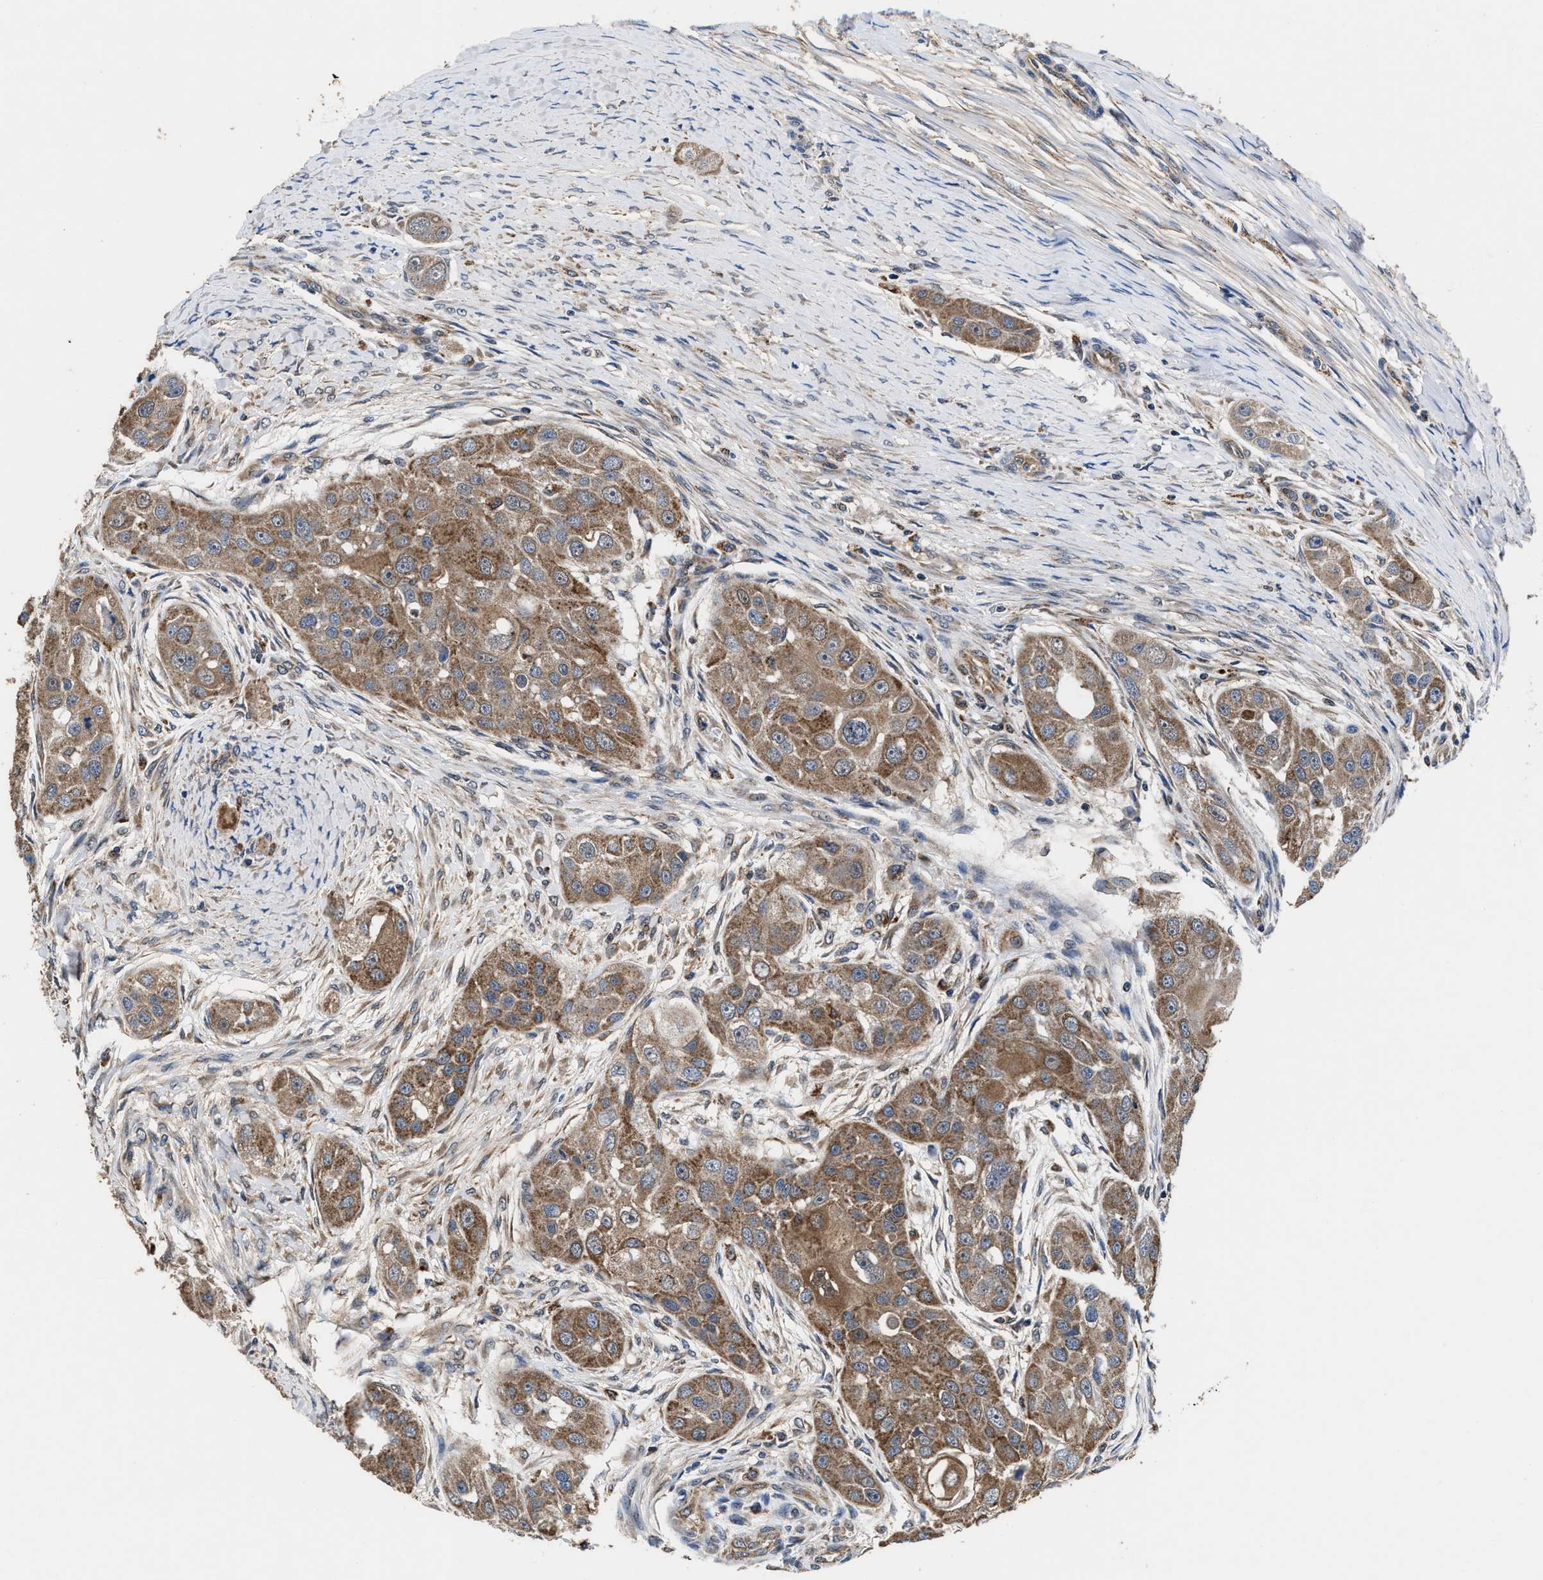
{"staining": {"intensity": "moderate", "quantity": ">75%", "location": "cytoplasmic/membranous"}, "tissue": "head and neck cancer", "cell_type": "Tumor cells", "image_type": "cancer", "snomed": [{"axis": "morphology", "description": "Normal tissue, NOS"}, {"axis": "morphology", "description": "Squamous cell carcinoma, NOS"}, {"axis": "topography", "description": "Skeletal muscle"}, {"axis": "topography", "description": "Head-Neck"}], "caption": "A medium amount of moderate cytoplasmic/membranous staining is appreciated in about >75% of tumor cells in head and neck cancer tissue.", "gene": "ACLY", "patient": {"sex": "male", "age": 51}}